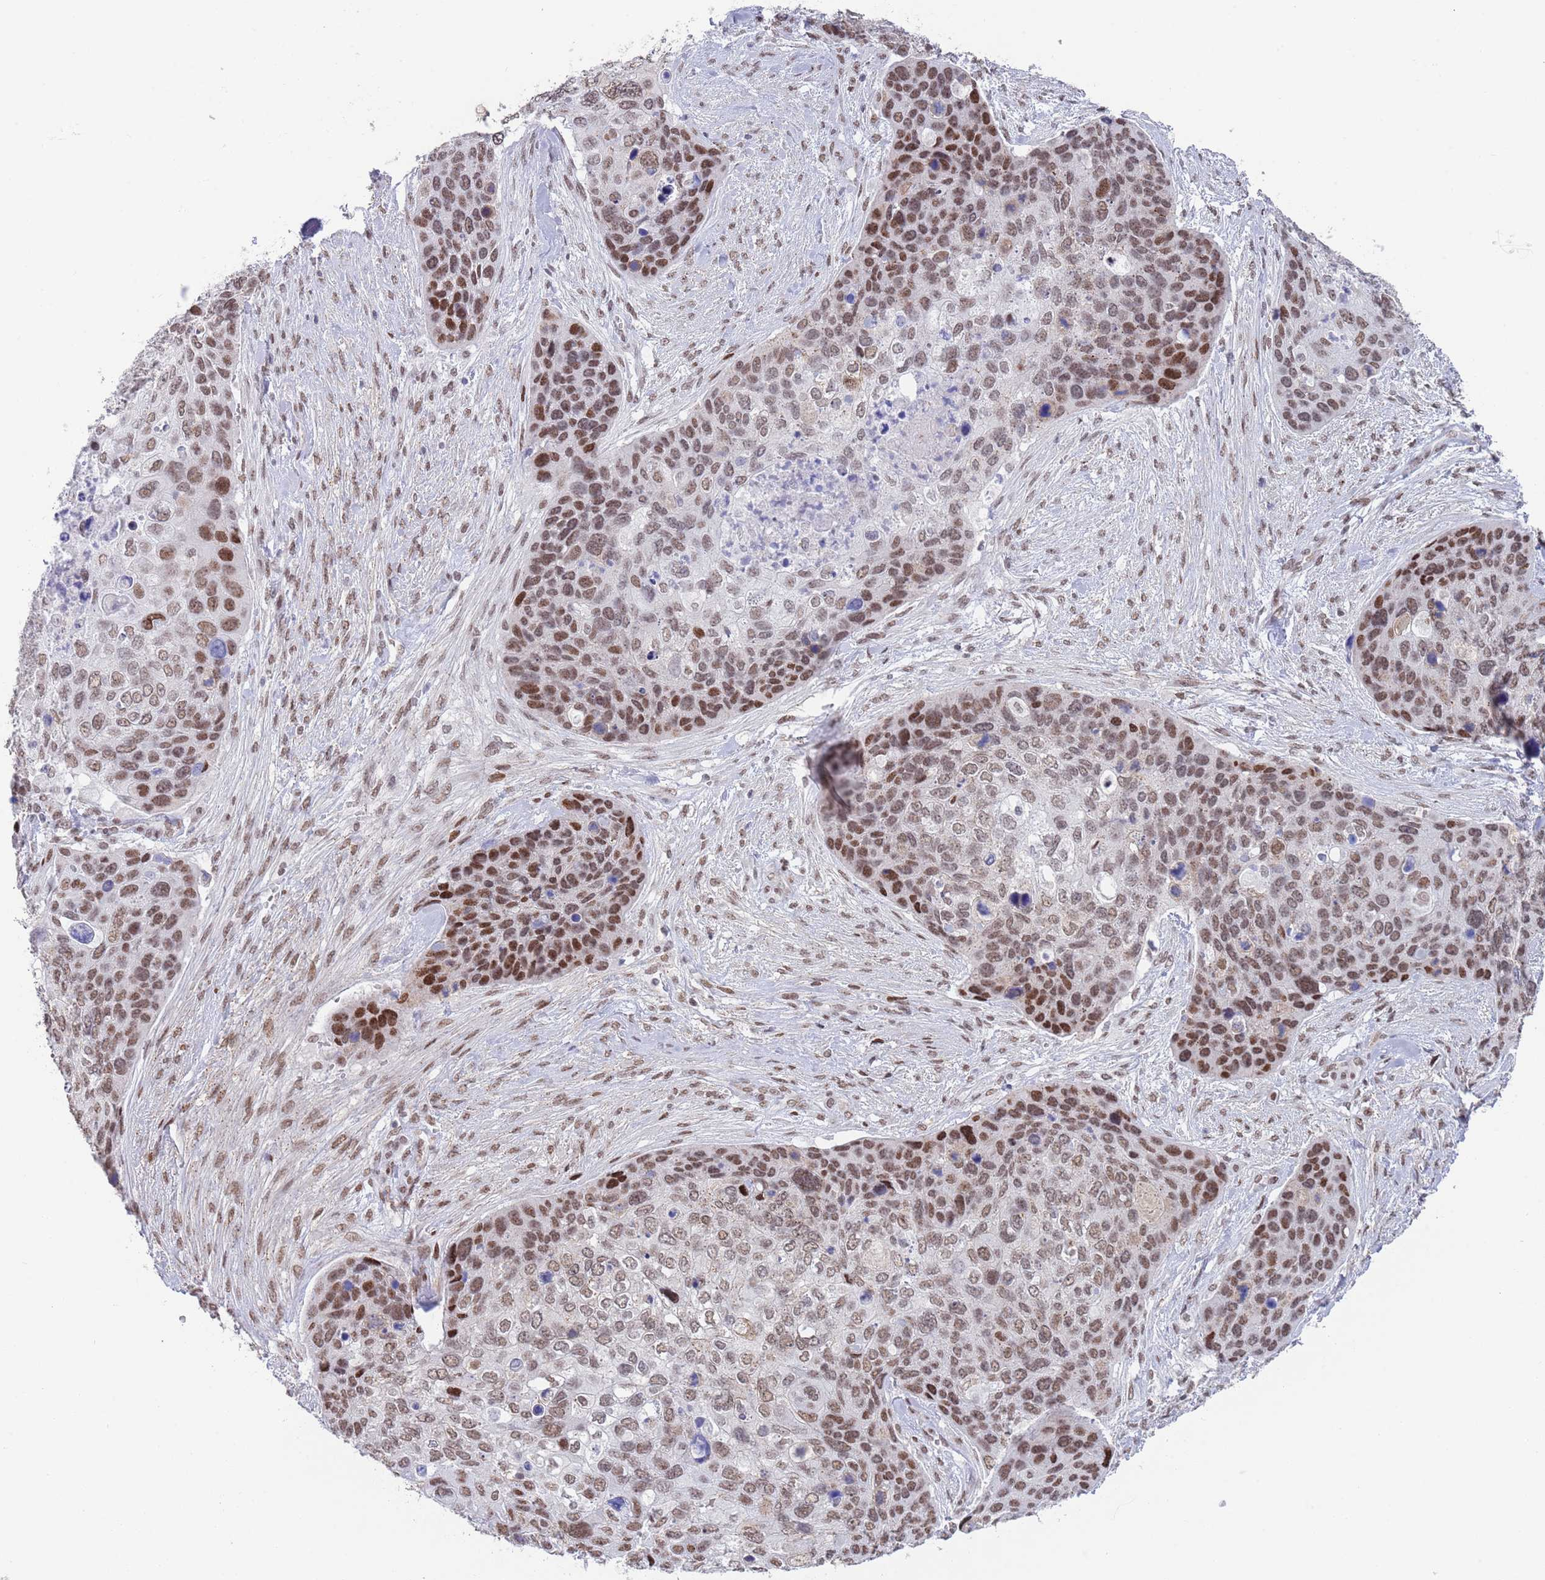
{"staining": {"intensity": "moderate", "quantity": ">75%", "location": "nuclear"}, "tissue": "skin cancer", "cell_type": "Tumor cells", "image_type": "cancer", "snomed": [{"axis": "morphology", "description": "Basal cell carcinoma"}, {"axis": "topography", "description": "Skin"}], "caption": "An image of human skin basal cell carcinoma stained for a protein demonstrates moderate nuclear brown staining in tumor cells.", "gene": "ZNF382", "patient": {"sex": "female", "age": 74}}